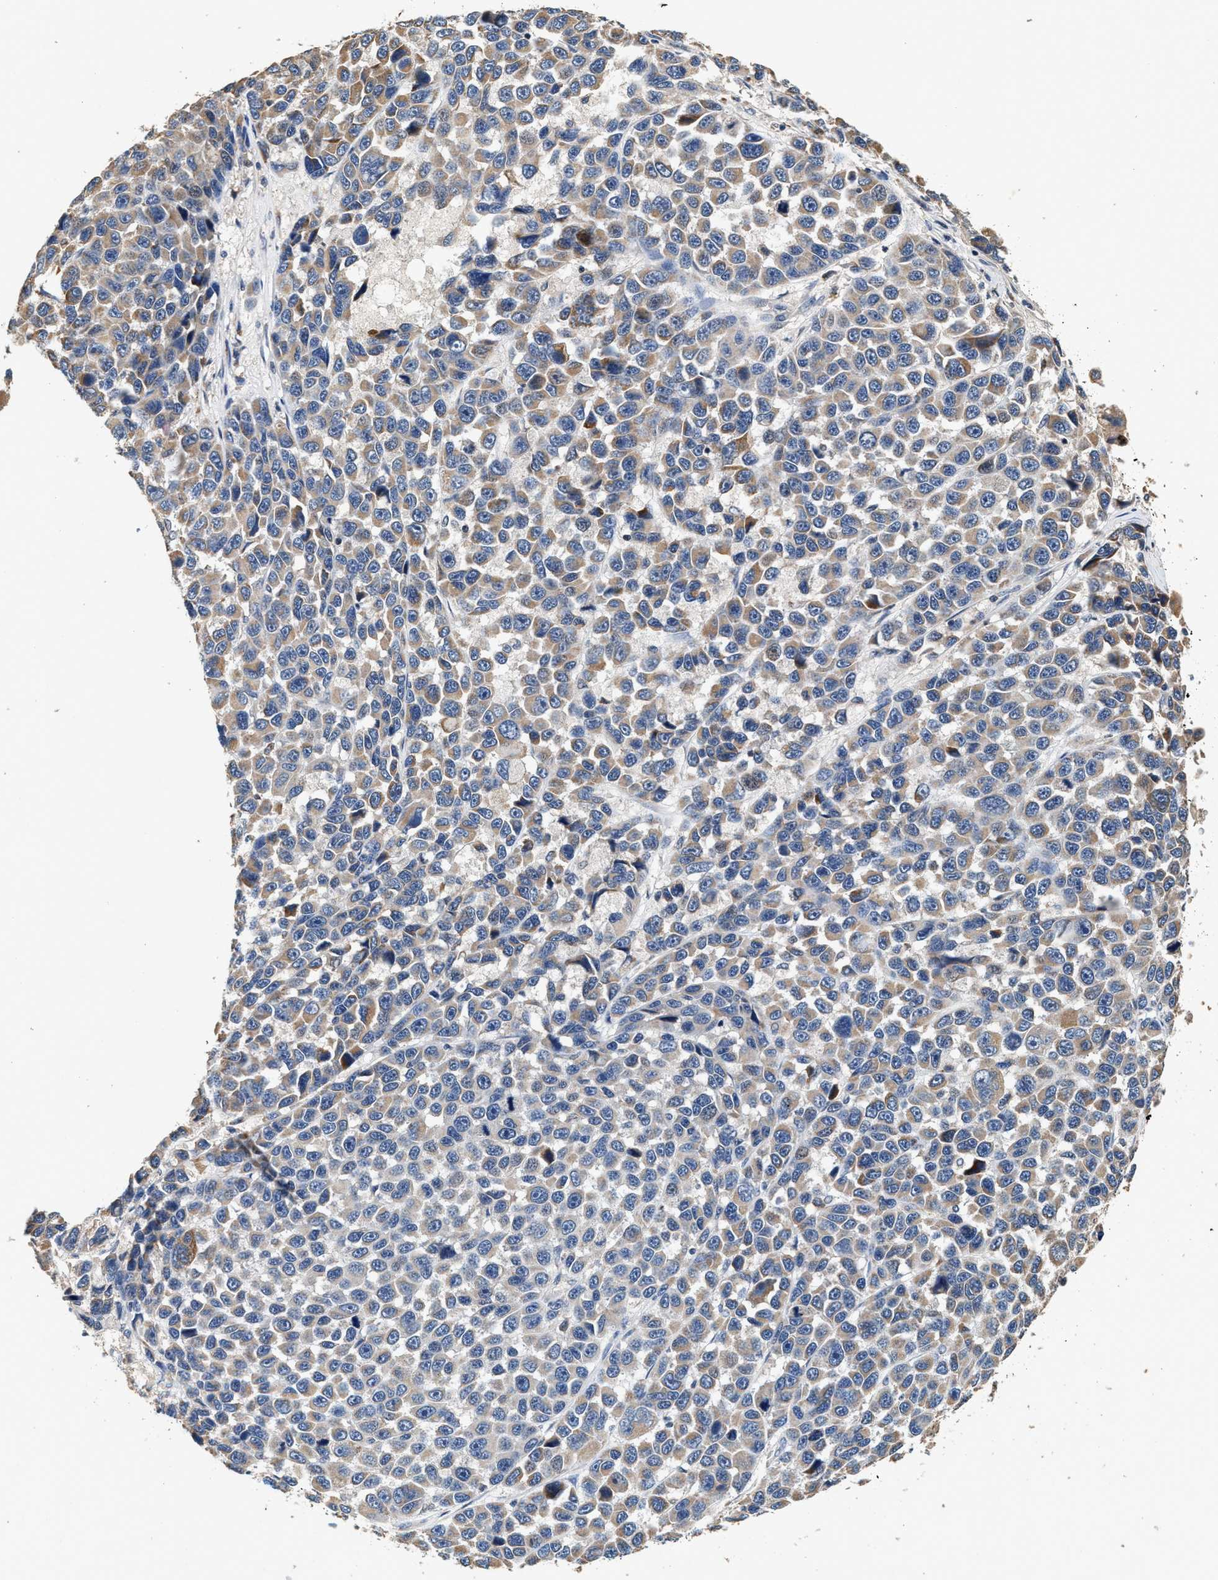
{"staining": {"intensity": "weak", "quantity": "25%-75%", "location": "cytoplasmic/membranous"}, "tissue": "melanoma", "cell_type": "Tumor cells", "image_type": "cancer", "snomed": [{"axis": "morphology", "description": "Malignant melanoma, NOS"}, {"axis": "topography", "description": "Skin"}], "caption": "Weak cytoplasmic/membranous expression for a protein is seen in about 25%-75% of tumor cells of malignant melanoma using immunohistochemistry (IHC).", "gene": "PTGR3", "patient": {"sex": "male", "age": 53}}